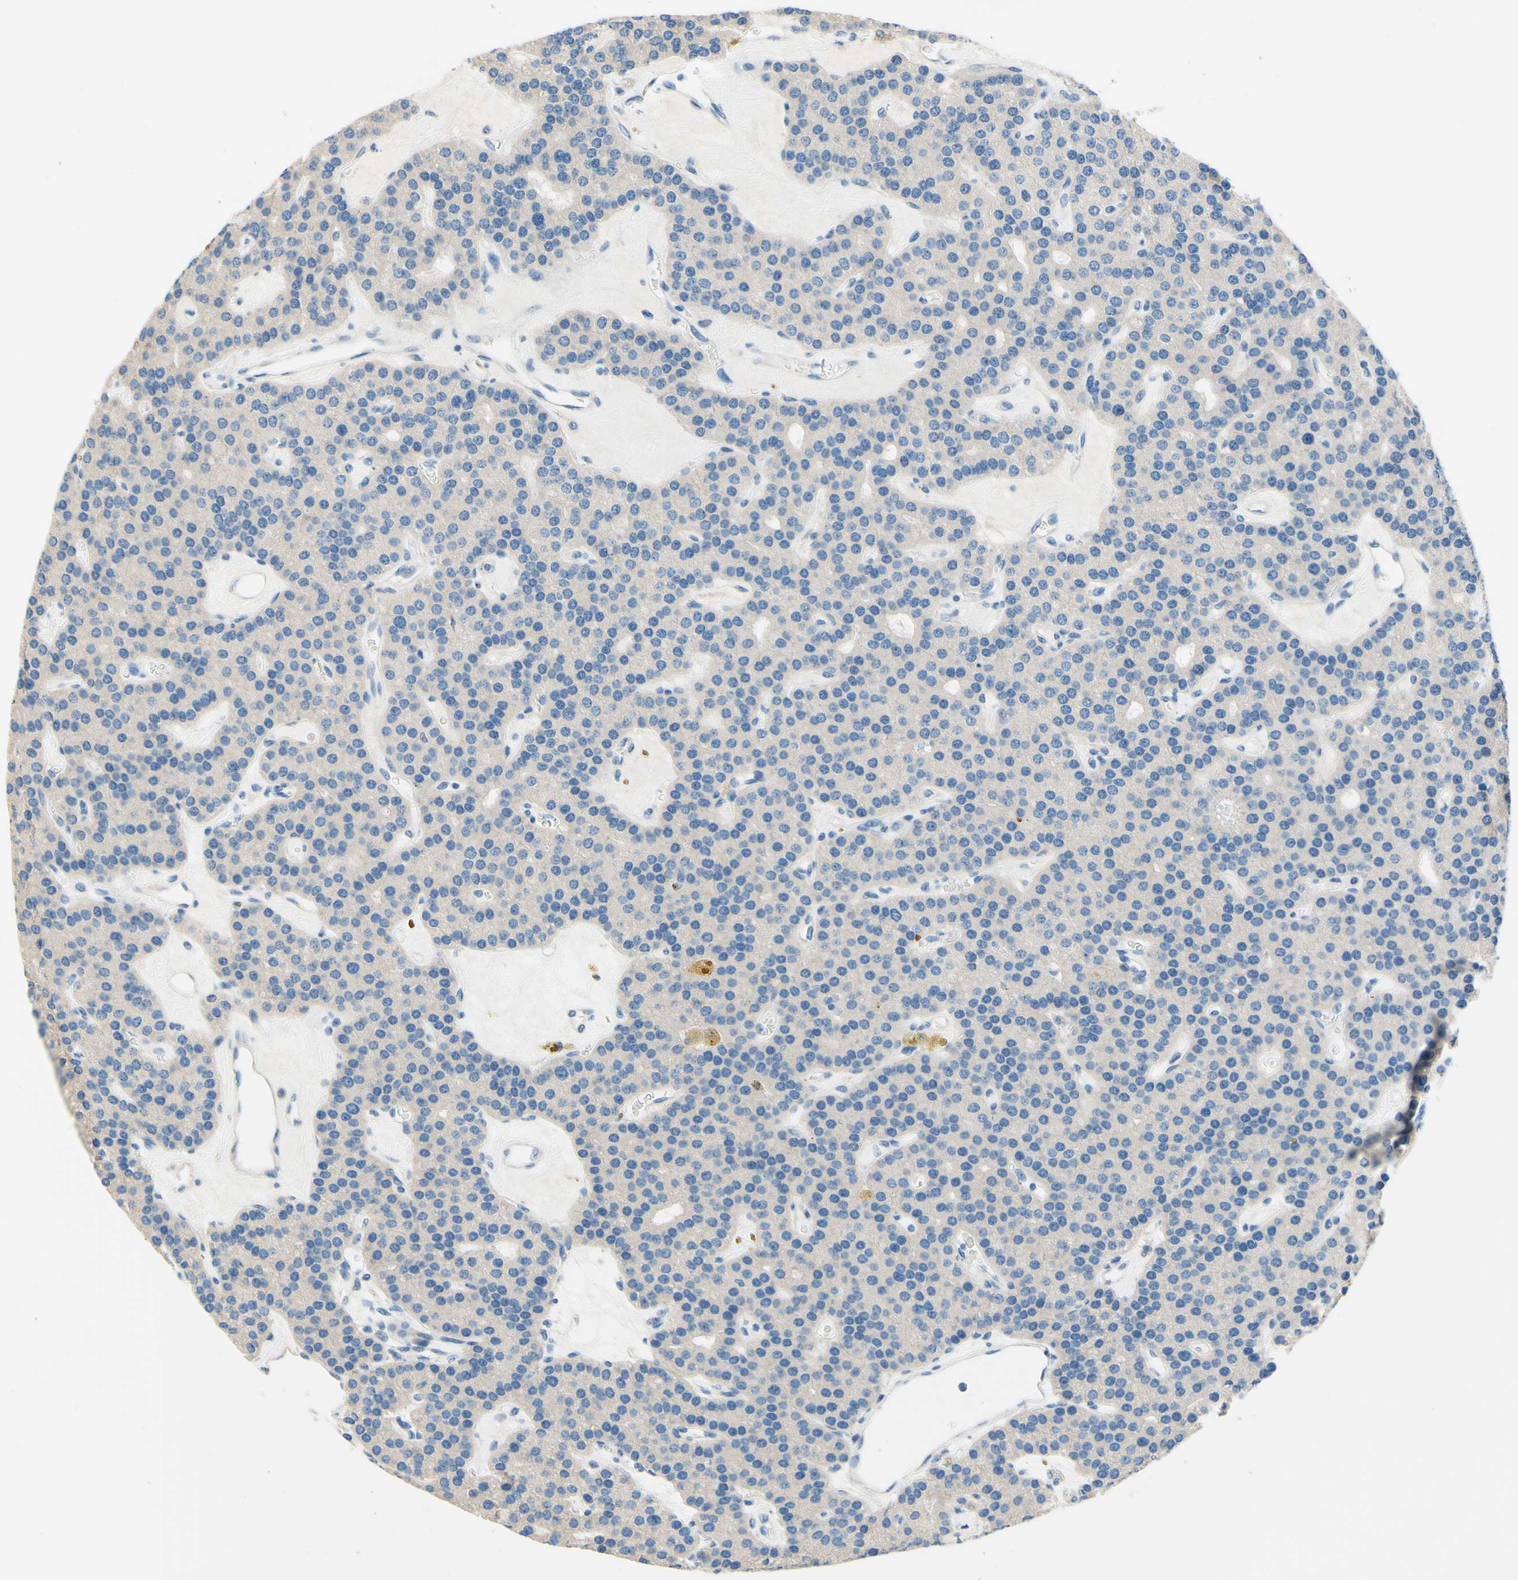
{"staining": {"intensity": "negative", "quantity": "none", "location": "none"}, "tissue": "parathyroid gland", "cell_type": "Glandular cells", "image_type": "normal", "snomed": [{"axis": "morphology", "description": "Normal tissue, NOS"}, {"axis": "morphology", "description": "Adenoma, NOS"}, {"axis": "topography", "description": "Parathyroid gland"}], "caption": "Histopathology image shows no significant protein staining in glandular cells of normal parathyroid gland.", "gene": "PASD1", "patient": {"sex": "female", "age": 86}}